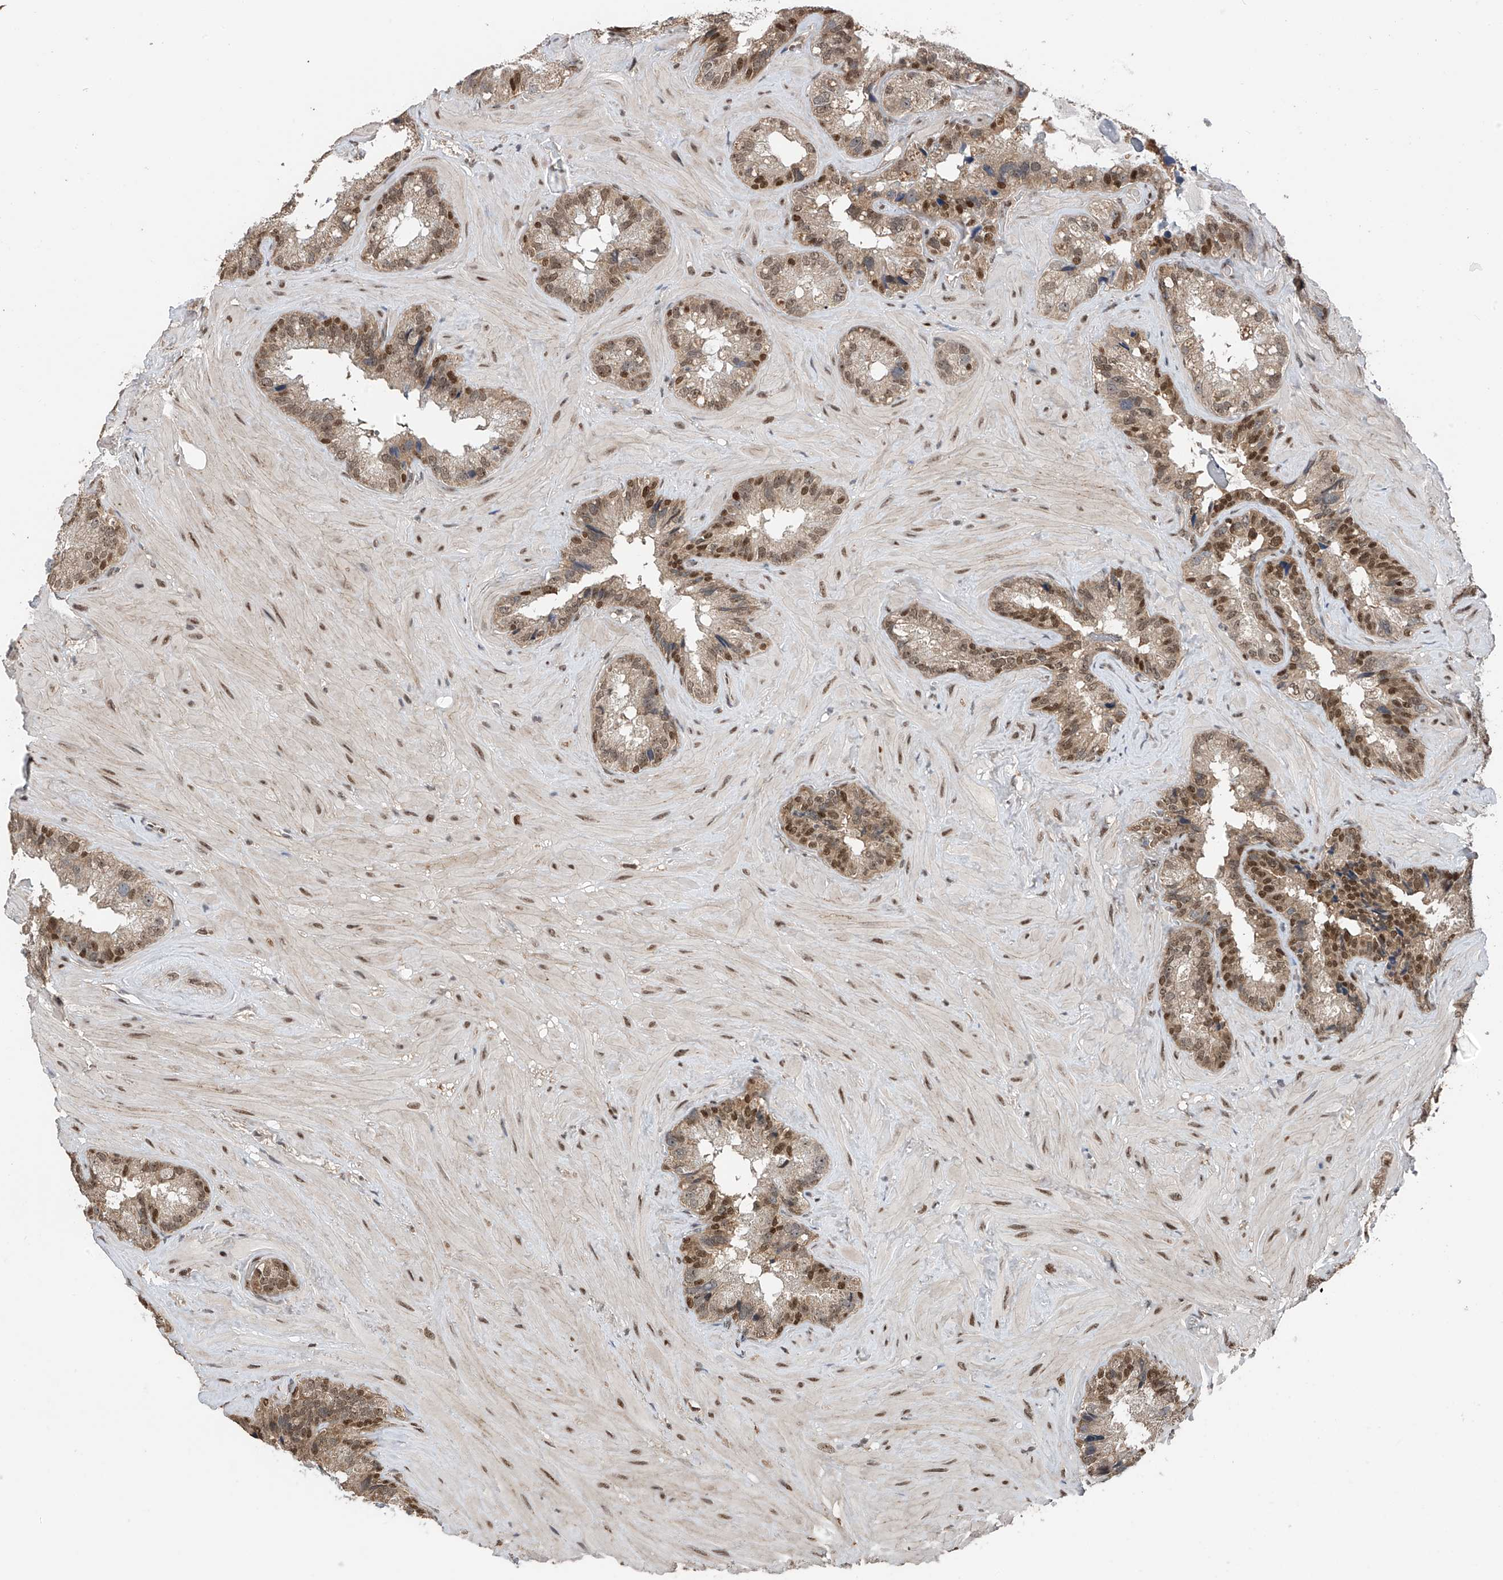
{"staining": {"intensity": "strong", "quantity": "25%-75%", "location": "nuclear"}, "tissue": "seminal vesicle", "cell_type": "Glandular cells", "image_type": "normal", "snomed": [{"axis": "morphology", "description": "Normal tissue, NOS"}, {"axis": "topography", "description": "Prostate"}, {"axis": "topography", "description": "Seminal veicle"}], "caption": "DAB immunohistochemical staining of normal seminal vesicle exhibits strong nuclear protein positivity in approximately 25%-75% of glandular cells.", "gene": "DNAJC9", "patient": {"sex": "male", "age": 68}}